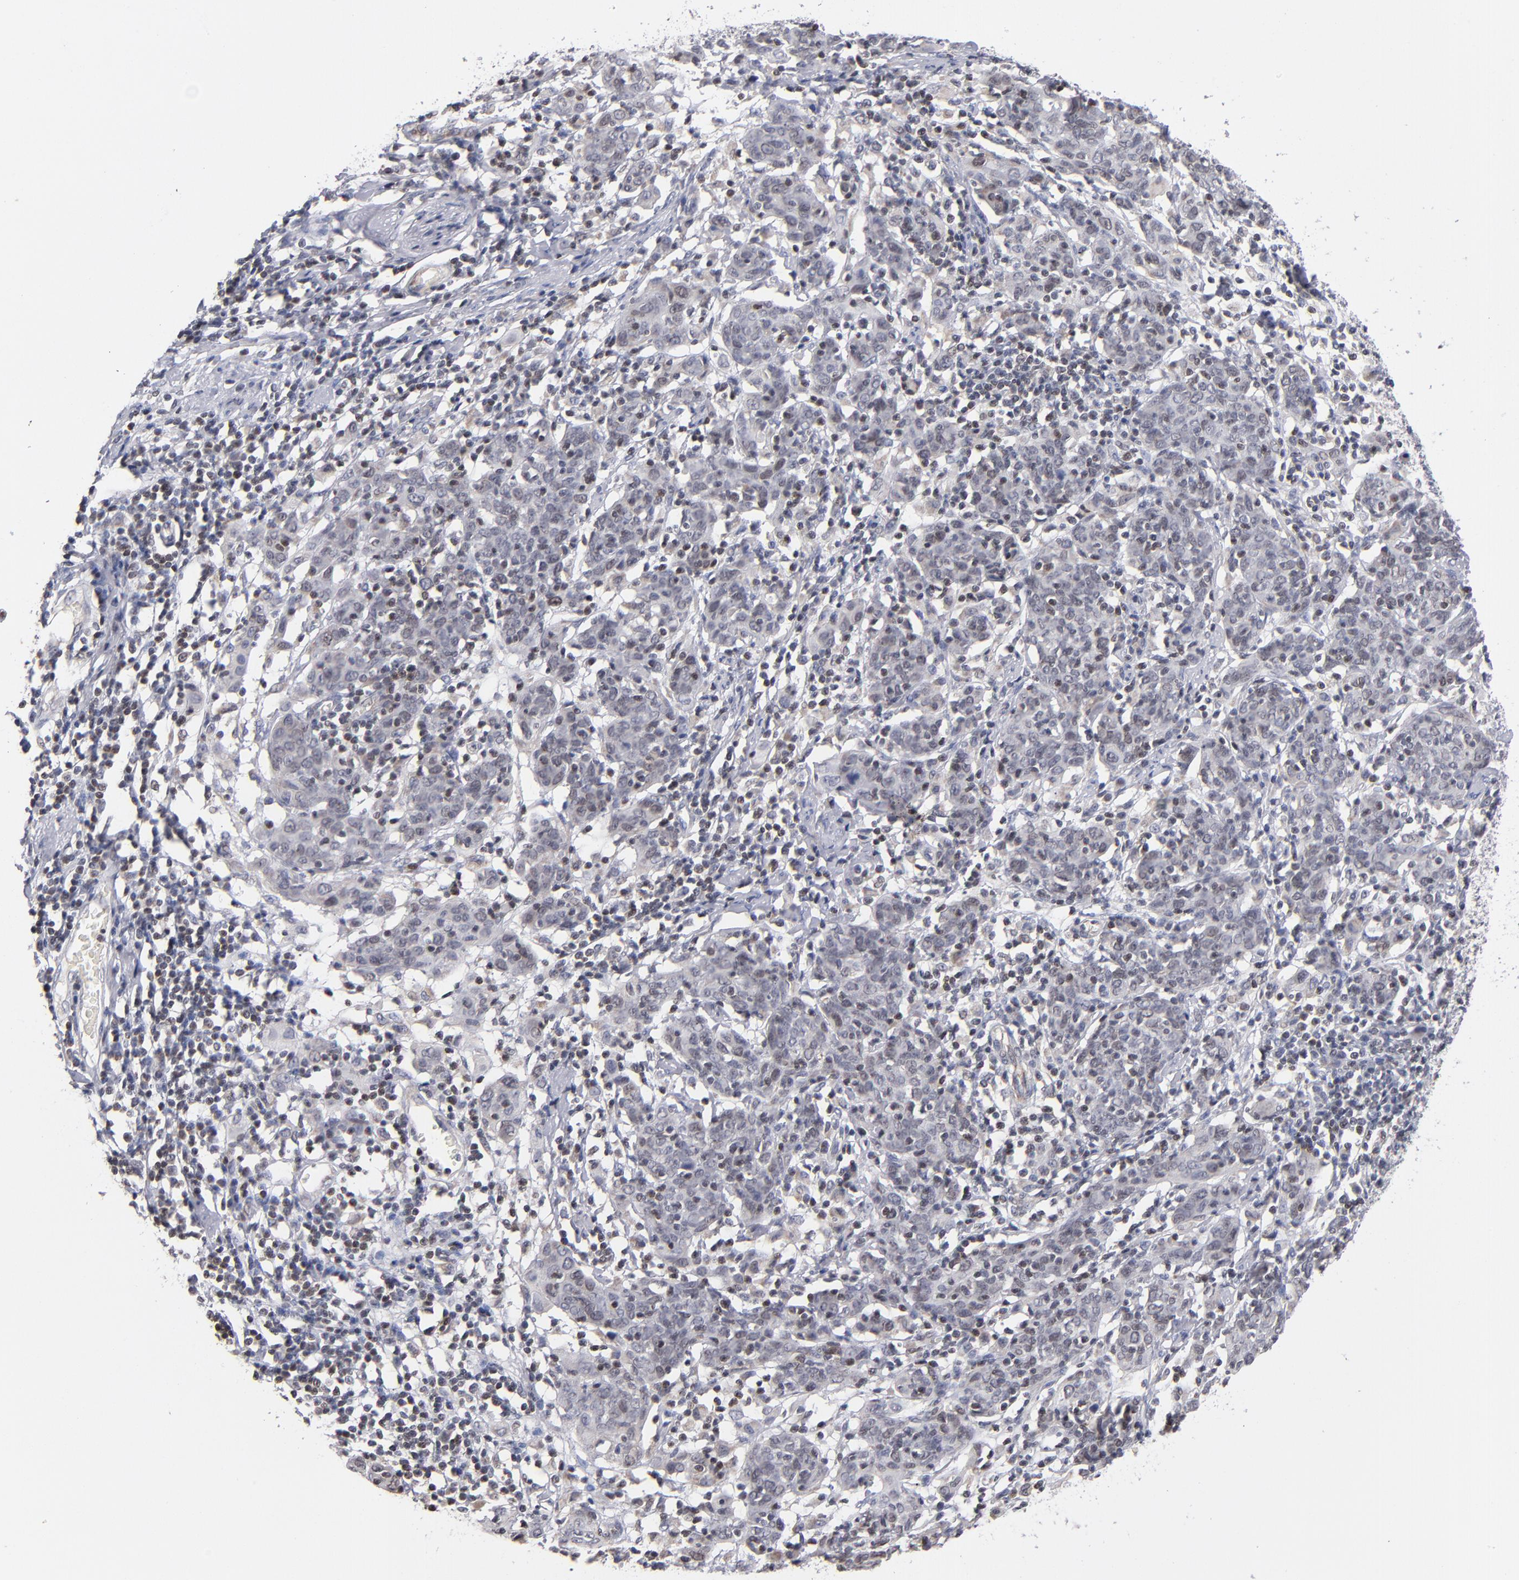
{"staining": {"intensity": "weak", "quantity": "25%-75%", "location": "nuclear"}, "tissue": "cervical cancer", "cell_type": "Tumor cells", "image_type": "cancer", "snomed": [{"axis": "morphology", "description": "Normal tissue, NOS"}, {"axis": "morphology", "description": "Squamous cell carcinoma, NOS"}, {"axis": "topography", "description": "Cervix"}], "caption": "An immunohistochemistry (IHC) micrograph of tumor tissue is shown. Protein staining in brown labels weak nuclear positivity in squamous cell carcinoma (cervical) within tumor cells.", "gene": "ODF2", "patient": {"sex": "female", "age": 67}}